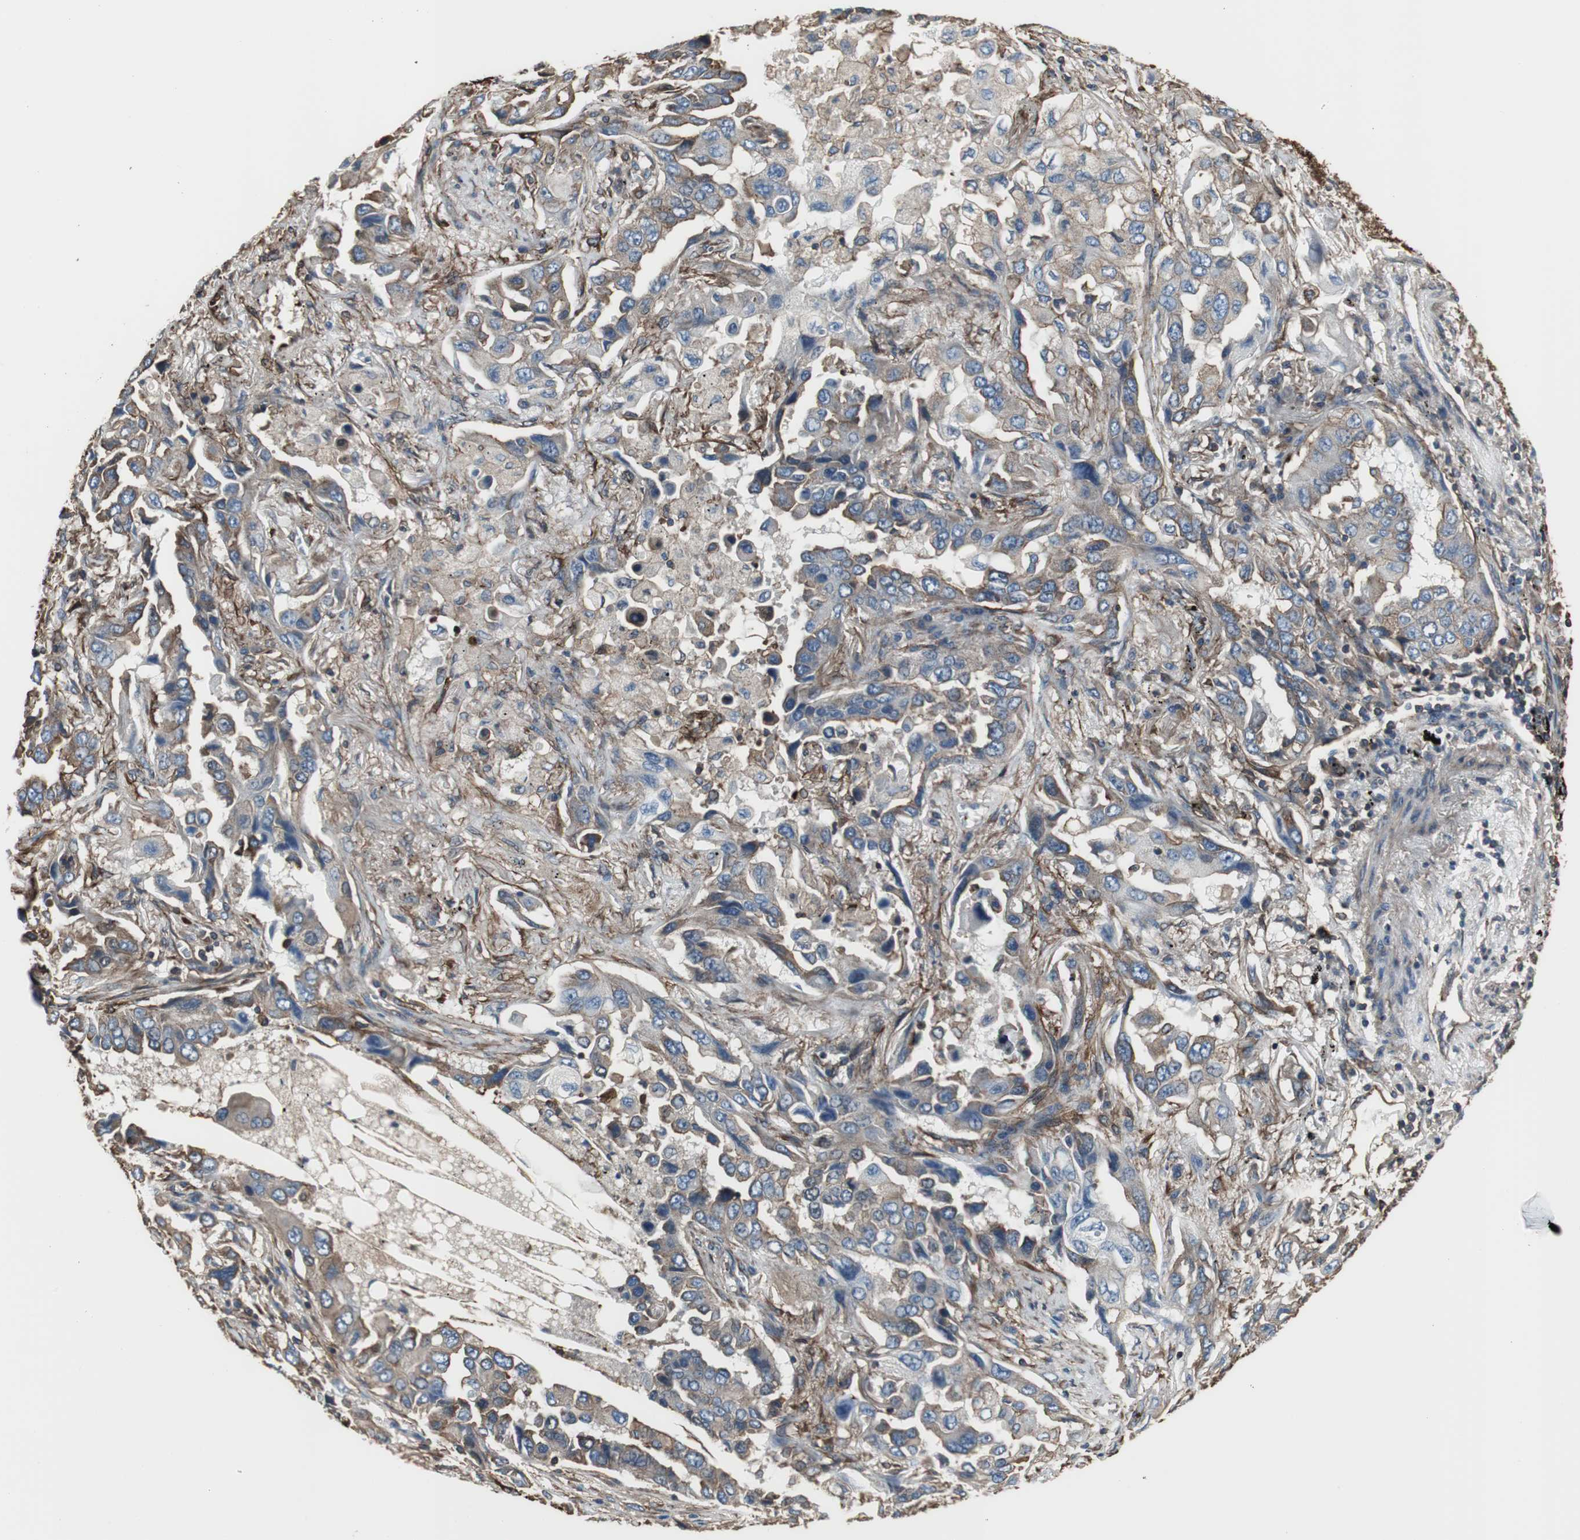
{"staining": {"intensity": "moderate", "quantity": "25%-75%", "location": "cytoplasmic/membranous"}, "tissue": "lung cancer", "cell_type": "Tumor cells", "image_type": "cancer", "snomed": [{"axis": "morphology", "description": "Adenocarcinoma, NOS"}, {"axis": "topography", "description": "Lung"}], "caption": "Brown immunohistochemical staining in lung cancer shows moderate cytoplasmic/membranous staining in approximately 25%-75% of tumor cells. The protein of interest is stained brown, and the nuclei are stained in blue (DAB (3,3'-diaminobenzidine) IHC with brightfield microscopy, high magnification).", "gene": "ACTN1", "patient": {"sex": "female", "age": 65}}